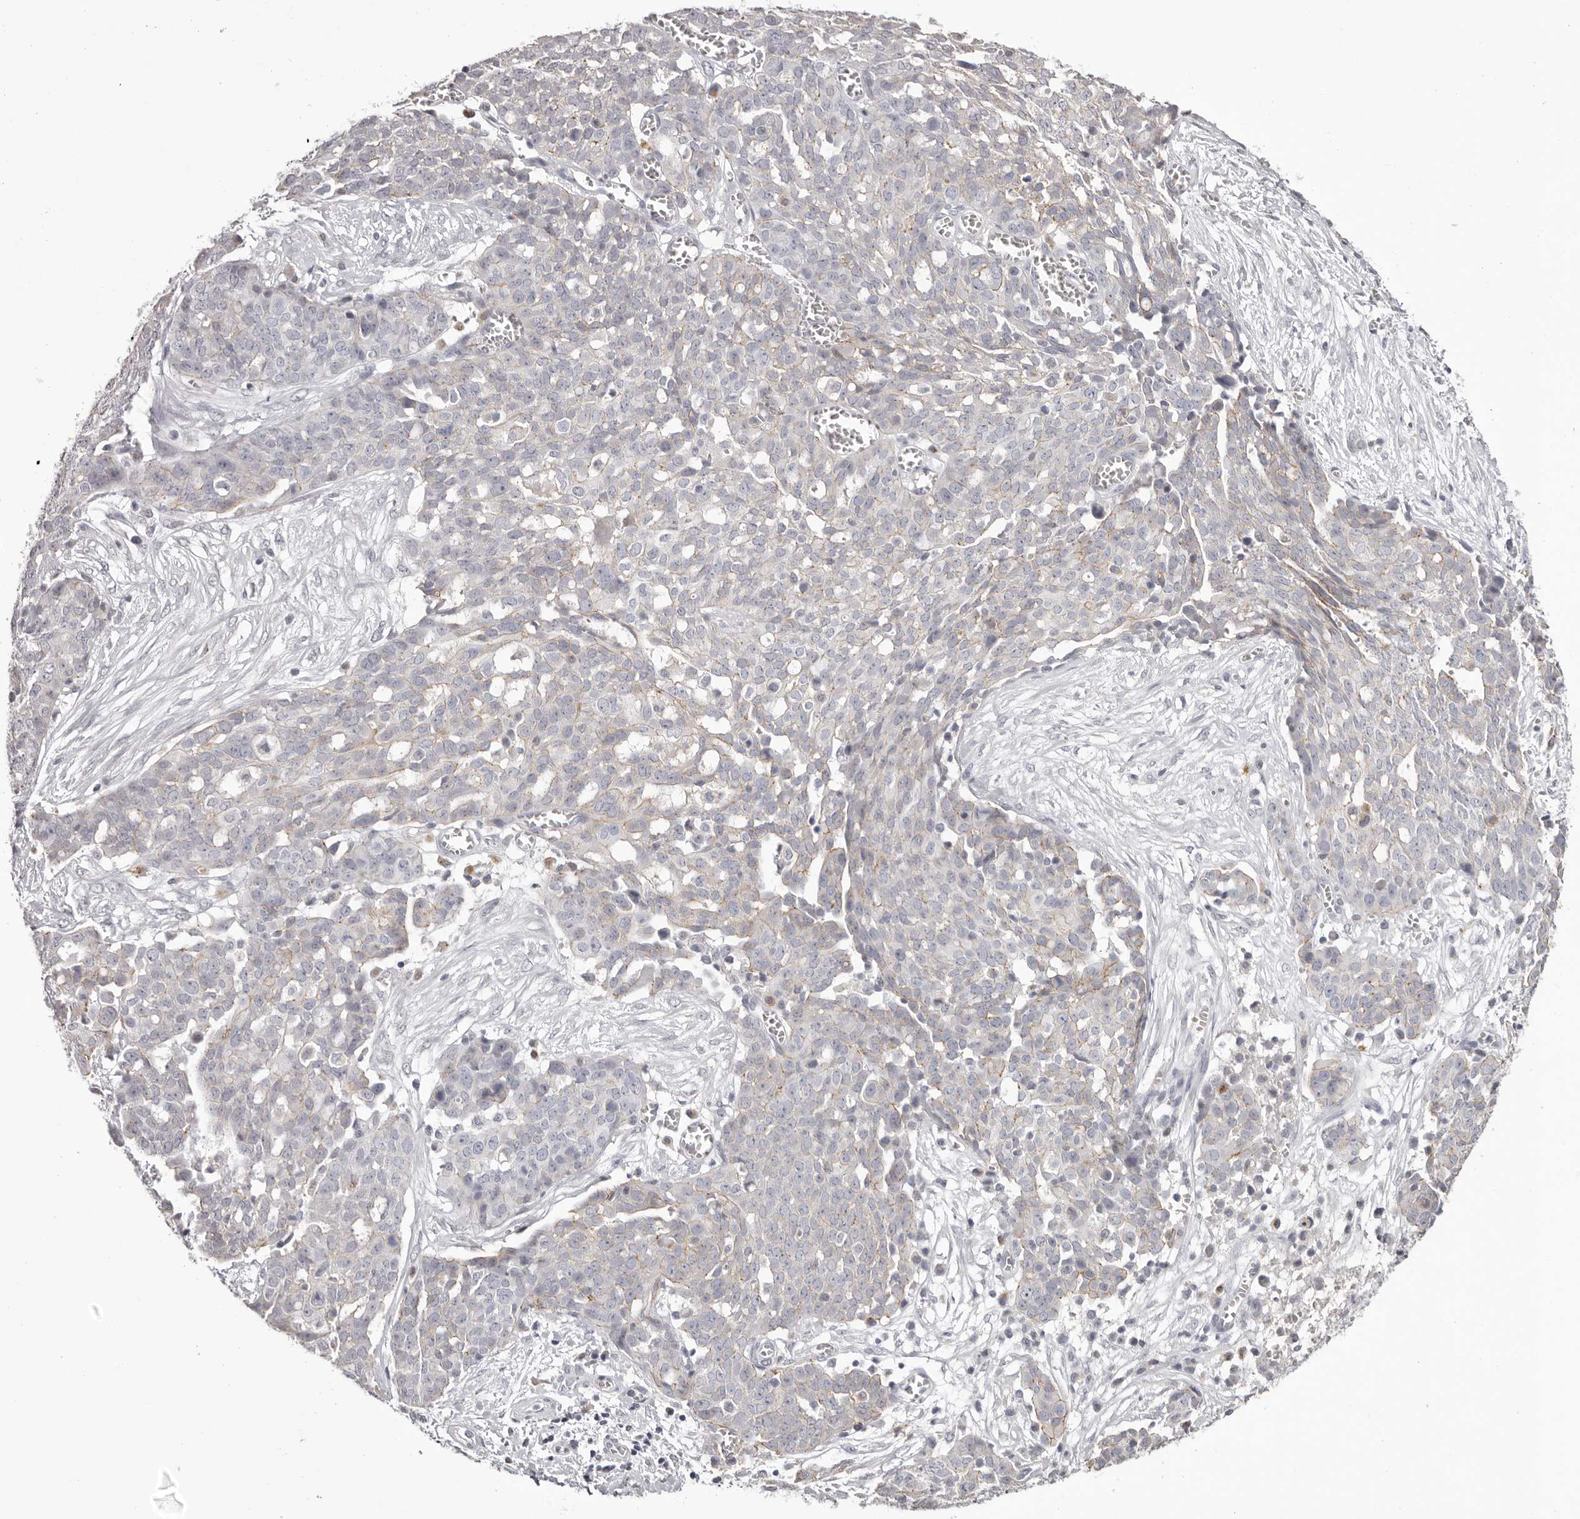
{"staining": {"intensity": "negative", "quantity": "none", "location": "none"}, "tissue": "ovarian cancer", "cell_type": "Tumor cells", "image_type": "cancer", "snomed": [{"axis": "morphology", "description": "Cystadenocarcinoma, serous, NOS"}, {"axis": "topography", "description": "Soft tissue"}, {"axis": "topography", "description": "Ovary"}], "caption": "Immunohistochemical staining of human ovarian cancer (serous cystadenocarcinoma) demonstrates no significant positivity in tumor cells.", "gene": "PCDHB6", "patient": {"sex": "female", "age": 57}}